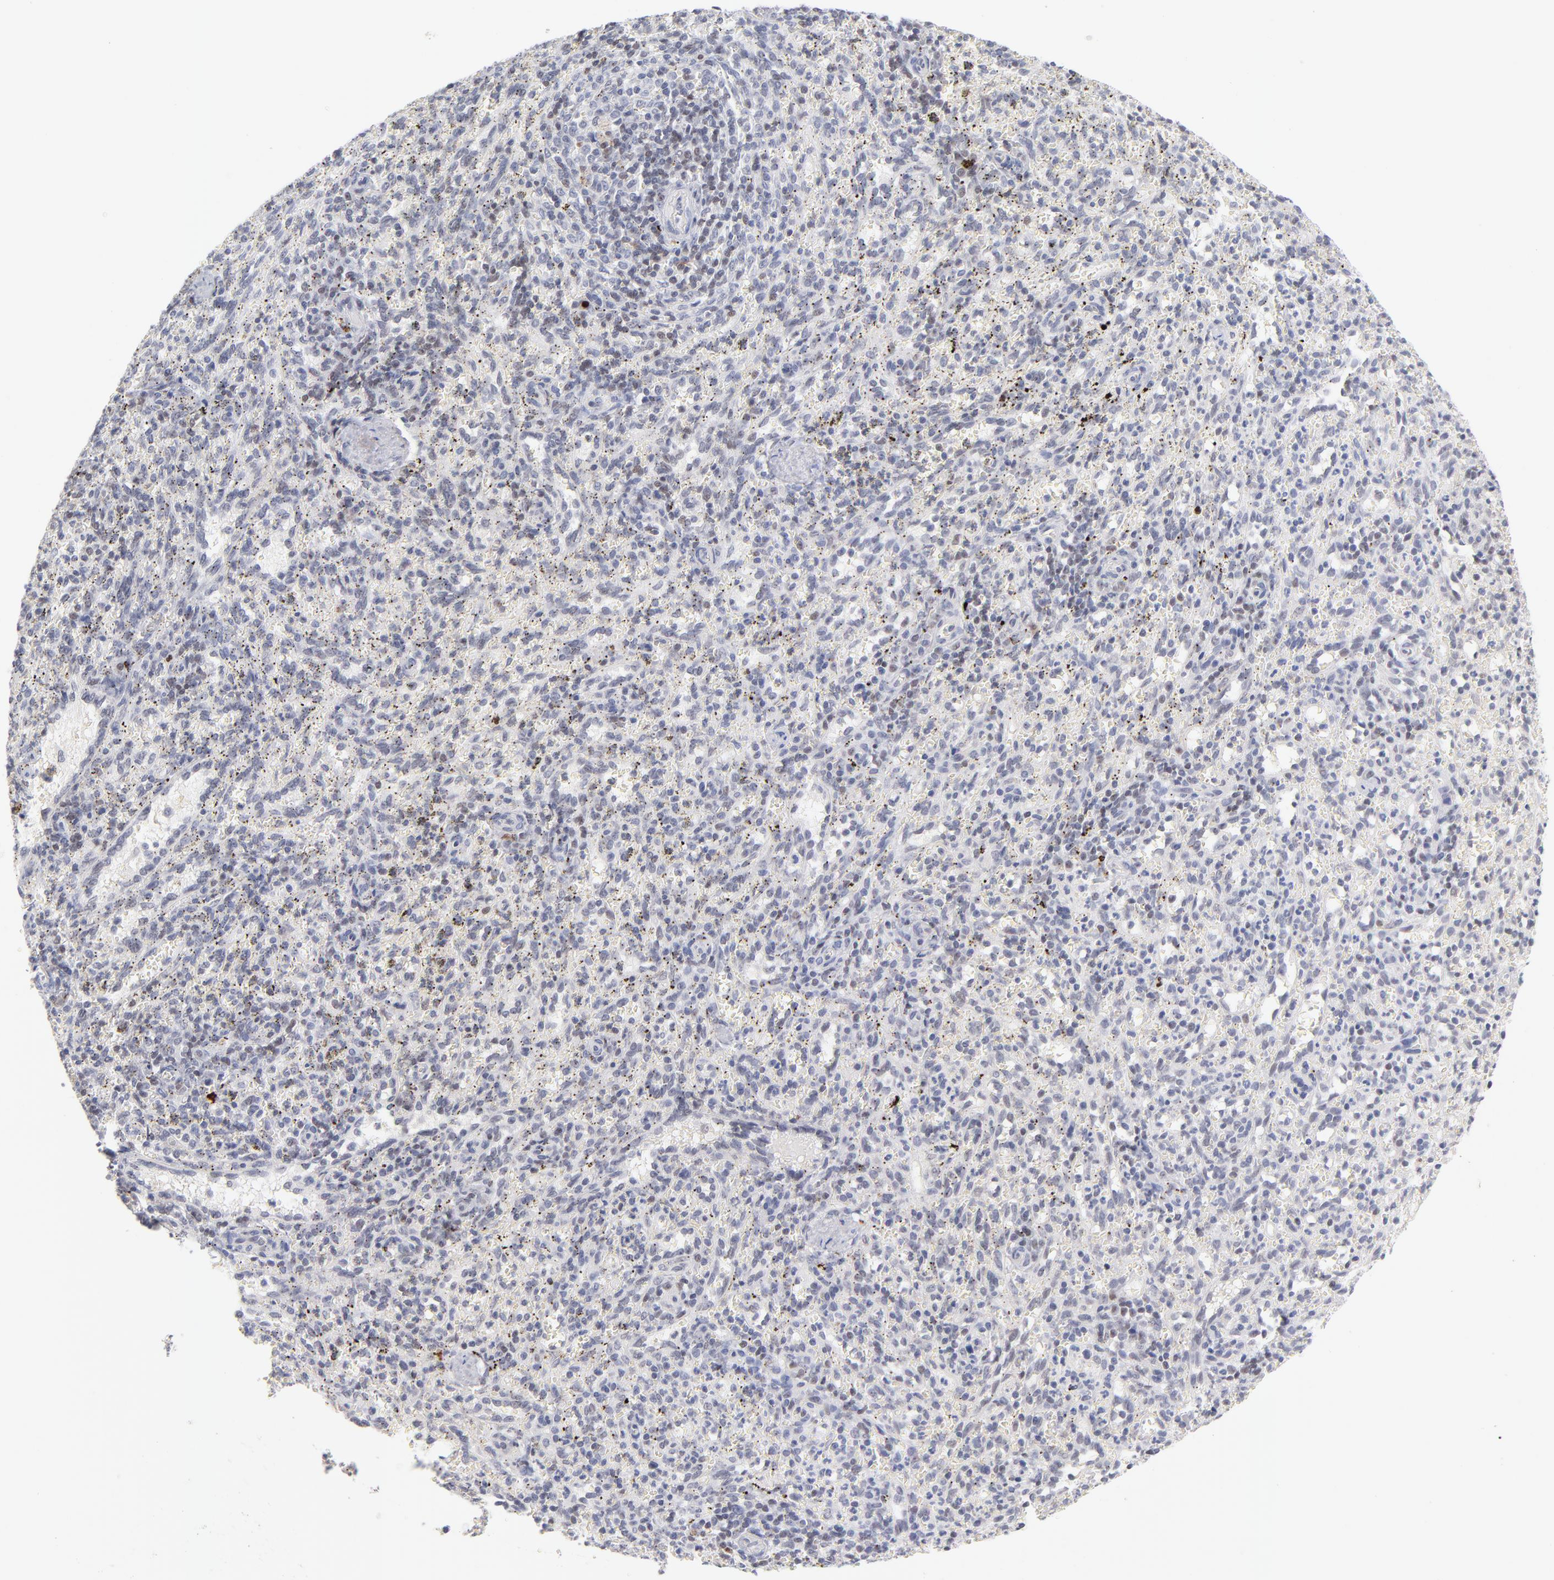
{"staining": {"intensity": "negative", "quantity": "none", "location": "none"}, "tissue": "spleen", "cell_type": "Cells in red pulp", "image_type": "normal", "snomed": [{"axis": "morphology", "description": "Normal tissue, NOS"}, {"axis": "topography", "description": "Spleen"}], "caption": "A photomicrograph of spleen stained for a protein reveals no brown staining in cells in red pulp.", "gene": "PARP1", "patient": {"sex": "female", "age": 10}}